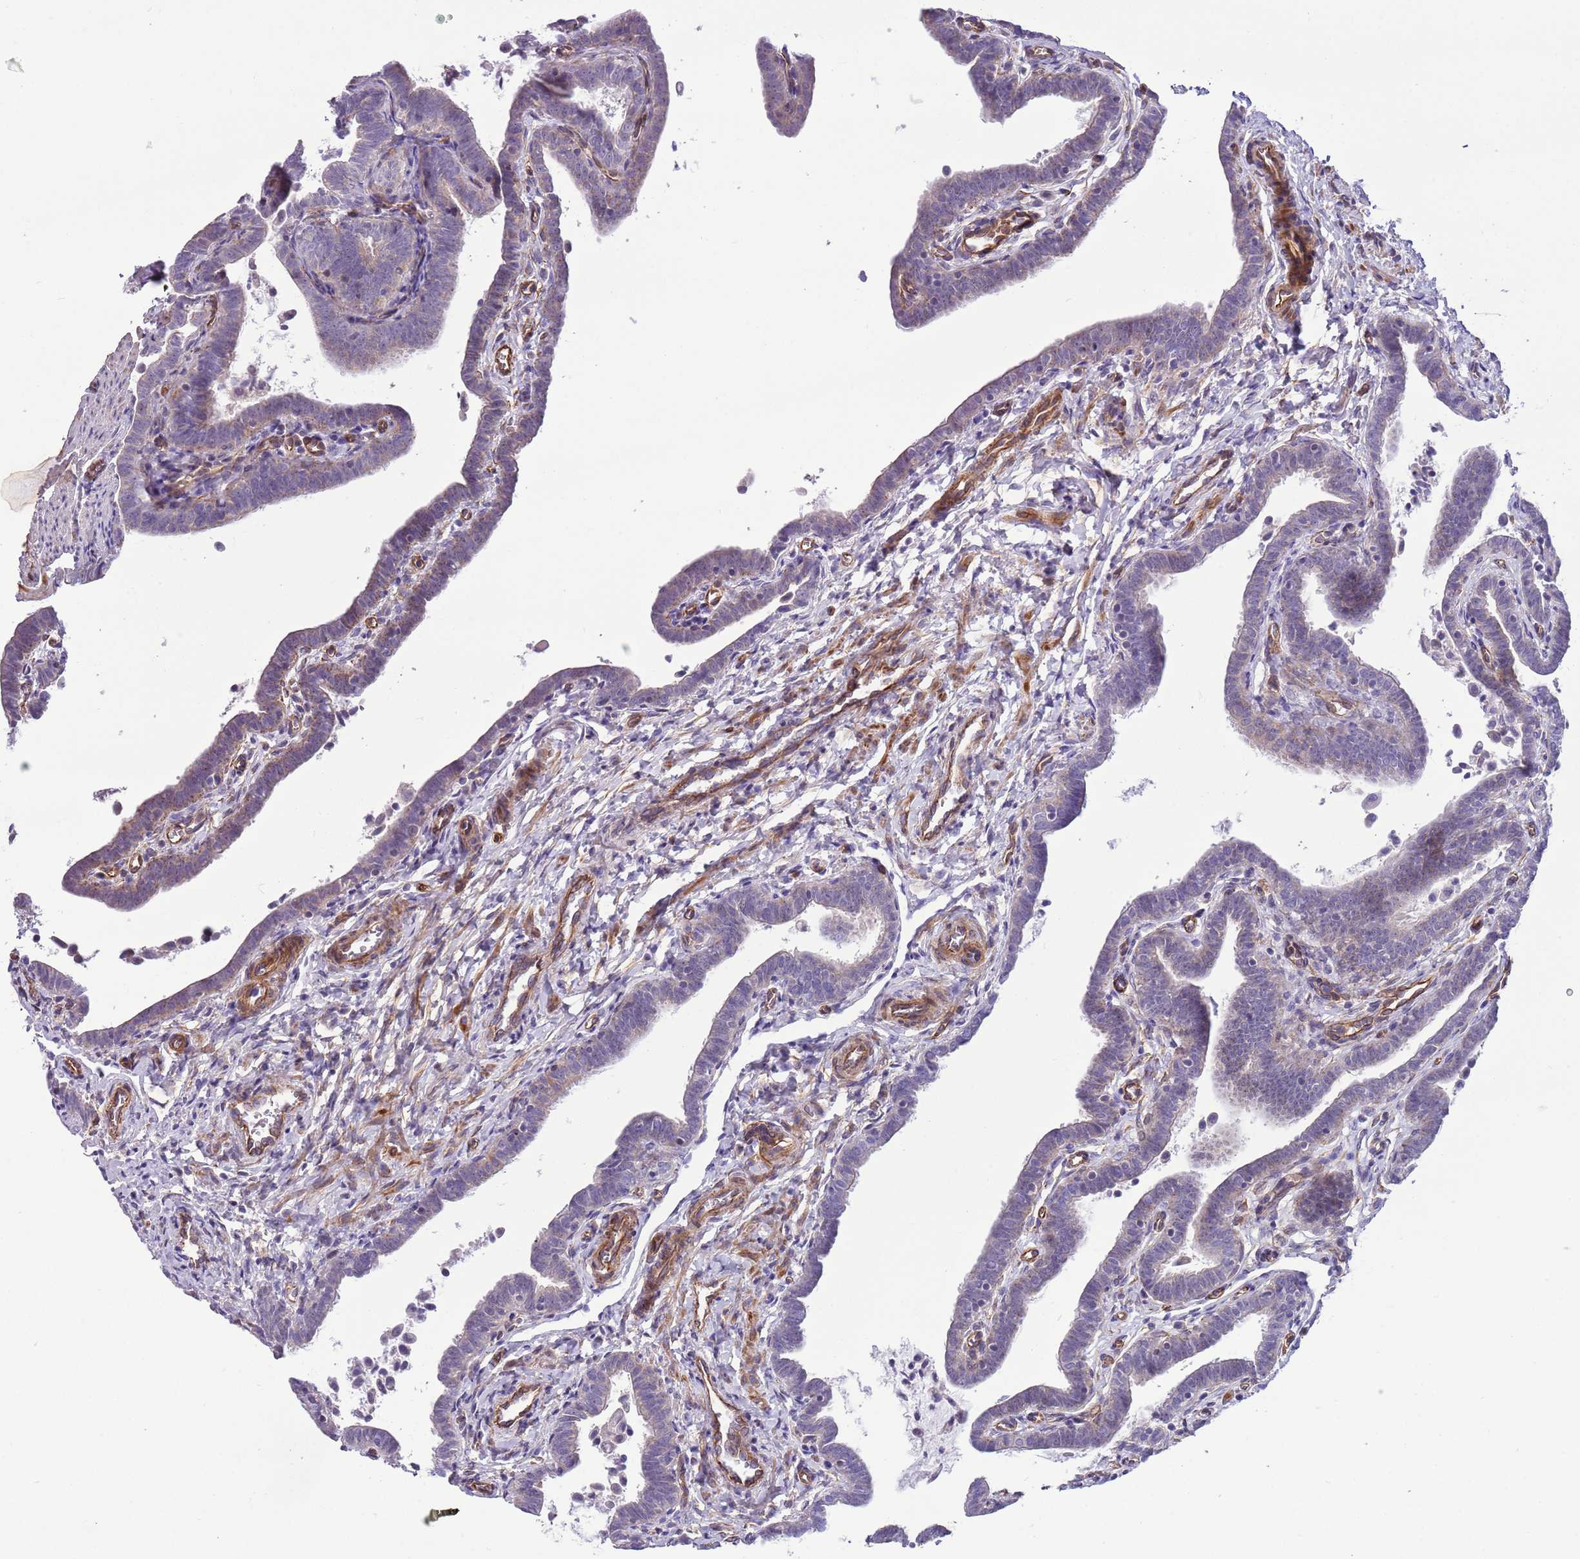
{"staining": {"intensity": "moderate", "quantity": "25%-75%", "location": "cytoplasmic/membranous"}, "tissue": "fallopian tube", "cell_type": "Glandular cells", "image_type": "normal", "snomed": [{"axis": "morphology", "description": "Normal tissue, NOS"}, {"axis": "topography", "description": "Fallopian tube"}], "caption": "Protein analysis of normal fallopian tube demonstrates moderate cytoplasmic/membranous staining in approximately 25%-75% of glandular cells. (DAB IHC, brown staining for protein, blue staining for nuclei).", "gene": "GAS2L3", "patient": {"sex": "female", "age": 36}}